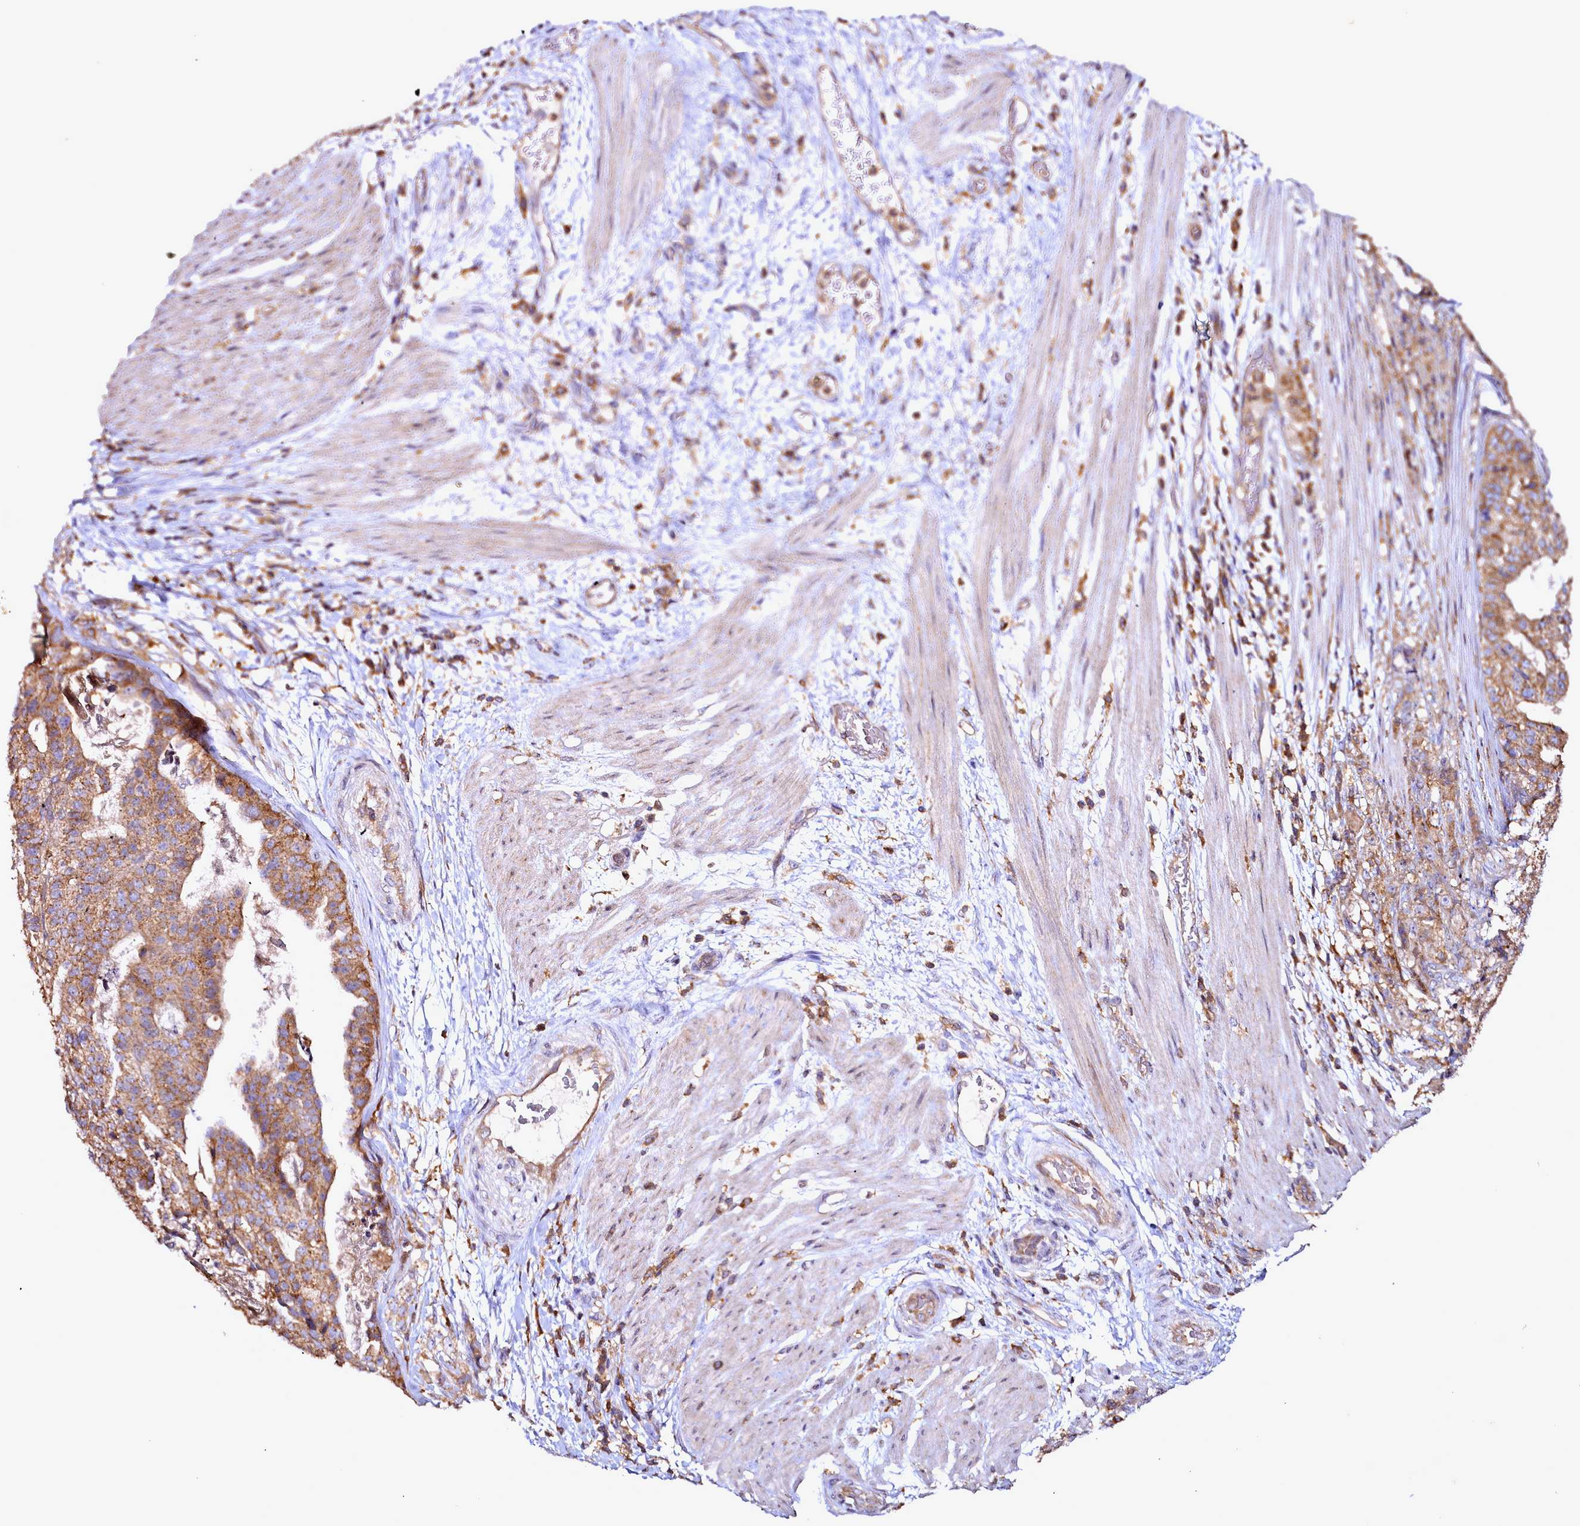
{"staining": {"intensity": "moderate", "quantity": ">75%", "location": "cytoplasmic/membranous"}, "tissue": "stomach cancer", "cell_type": "Tumor cells", "image_type": "cancer", "snomed": [{"axis": "morphology", "description": "Adenocarcinoma, NOS"}, {"axis": "topography", "description": "Stomach"}], "caption": "Tumor cells display moderate cytoplasmic/membranous expression in about >75% of cells in stomach cancer.", "gene": "NCKAP1L", "patient": {"sex": "male", "age": 48}}